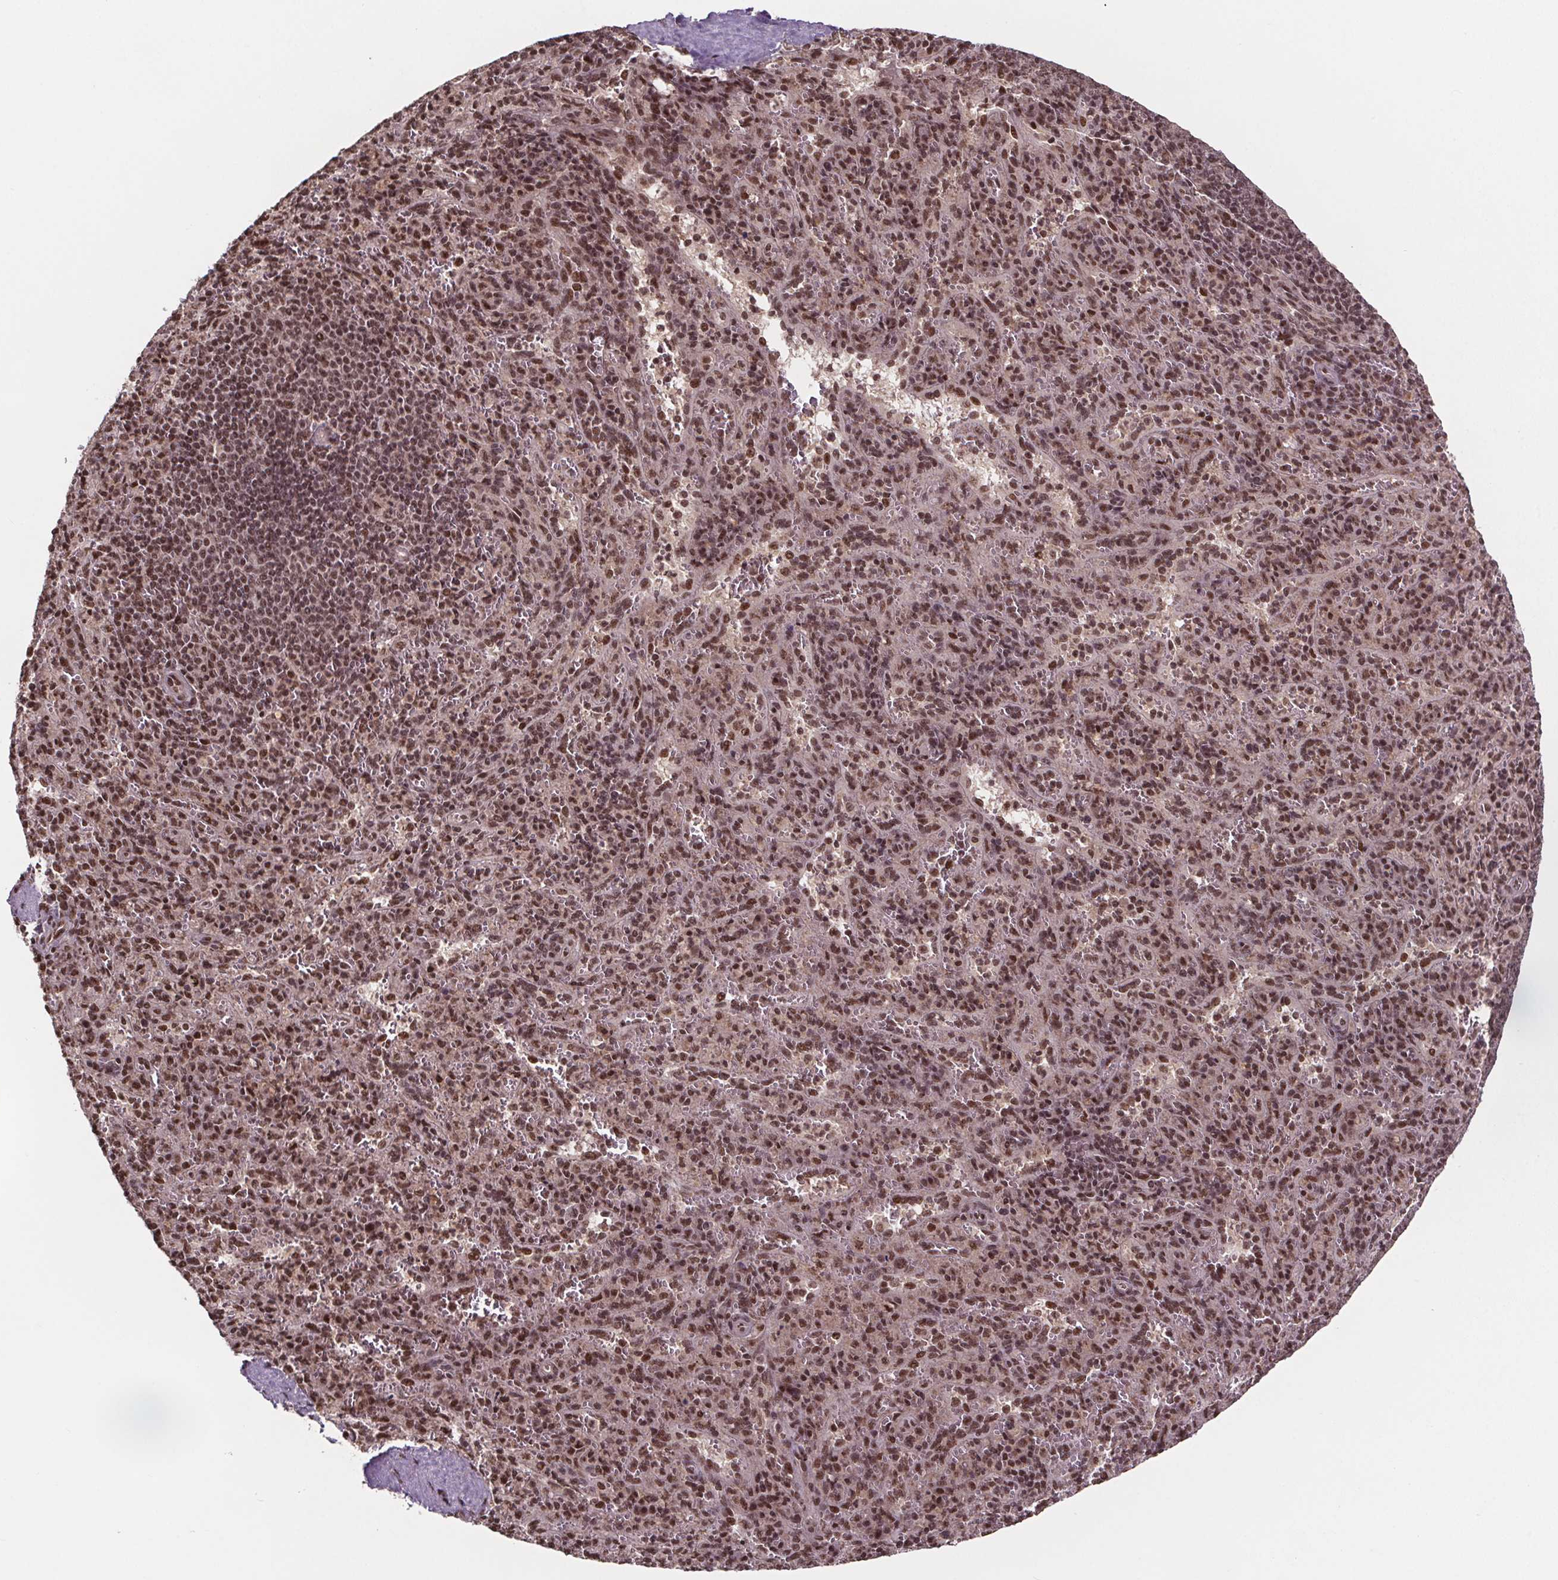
{"staining": {"intensity": "moderate", "quantity": ">75%", "location": "nuclear"}, "tissue": "spleen", "cell_type": "Cells in red pulp", "image_type": "normal", "snomed": [{"axis": "morphology", "description": "Normal tissue, NOS"}, {"axis": "topography", "description": "Spleen"}], "caption": "DAB immunohistochemical staining of benign spleen demonstrates moderate nuclear protein expression in about >75% of cells in red pulp.", "gene": "JARID2", "patient": {"sex": "male", "age": 57}}